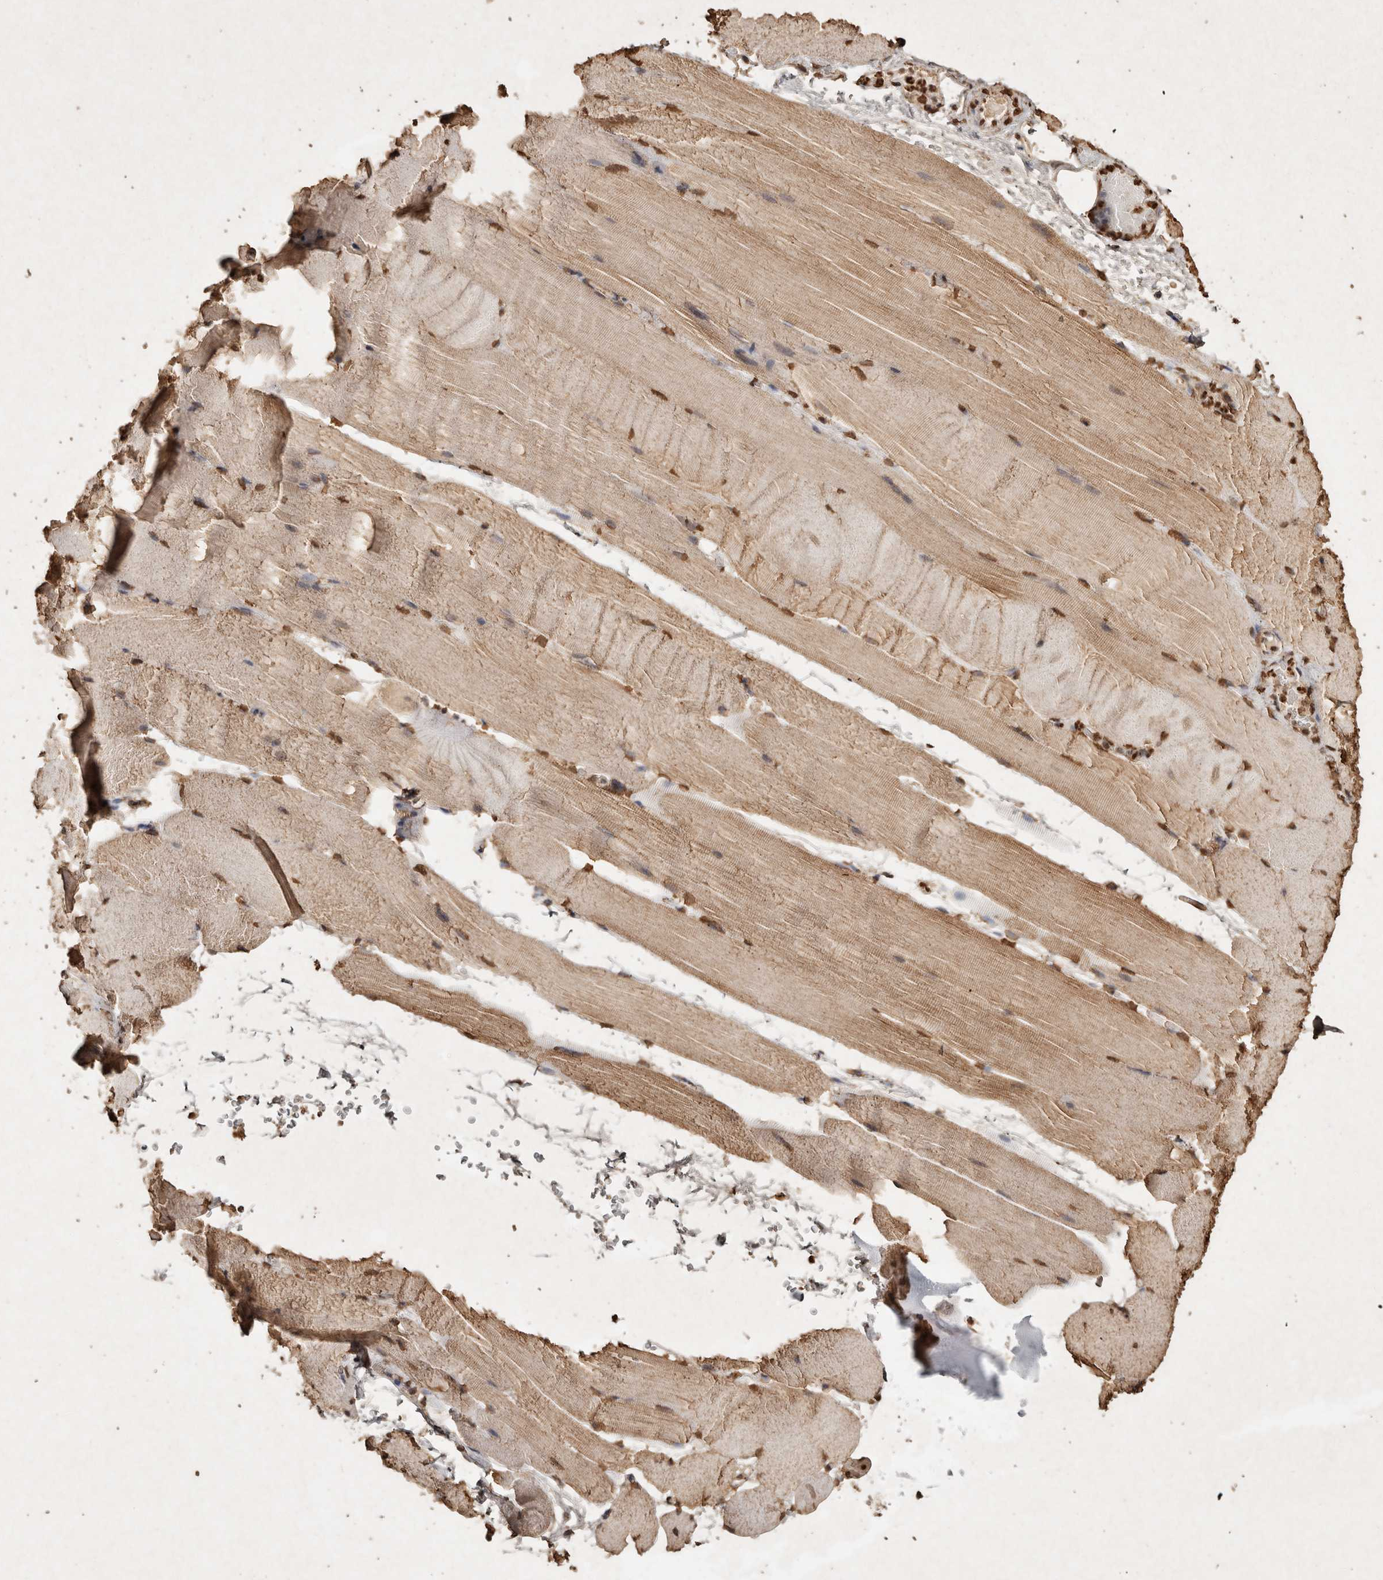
{"staining": {"intensity": "strong", "quantity": ">75%", "location": "nuclear"}, "tissue": "skeletal muscle", "cell_type": "Myocytes", "image_type": "normal", "snomed": [{"axis": "morphology", "description": "Normal tissue, NOS"}, {"axis": "topography", "description": "Skeletal muscle"}, {"axis": "topography", "description": "Parathyroid gland"}], "caption": "Immunohistochemical staining of normal skeletal muscle displays strong nuclear protein expression in about >75% of myocytes. Using DAB (brown) and hematoxylin (blue) stains, captured at high magnification using brightfield microscopy.", "gene": "FSTL3", "patient": {"sex": "female", "age": 37}}